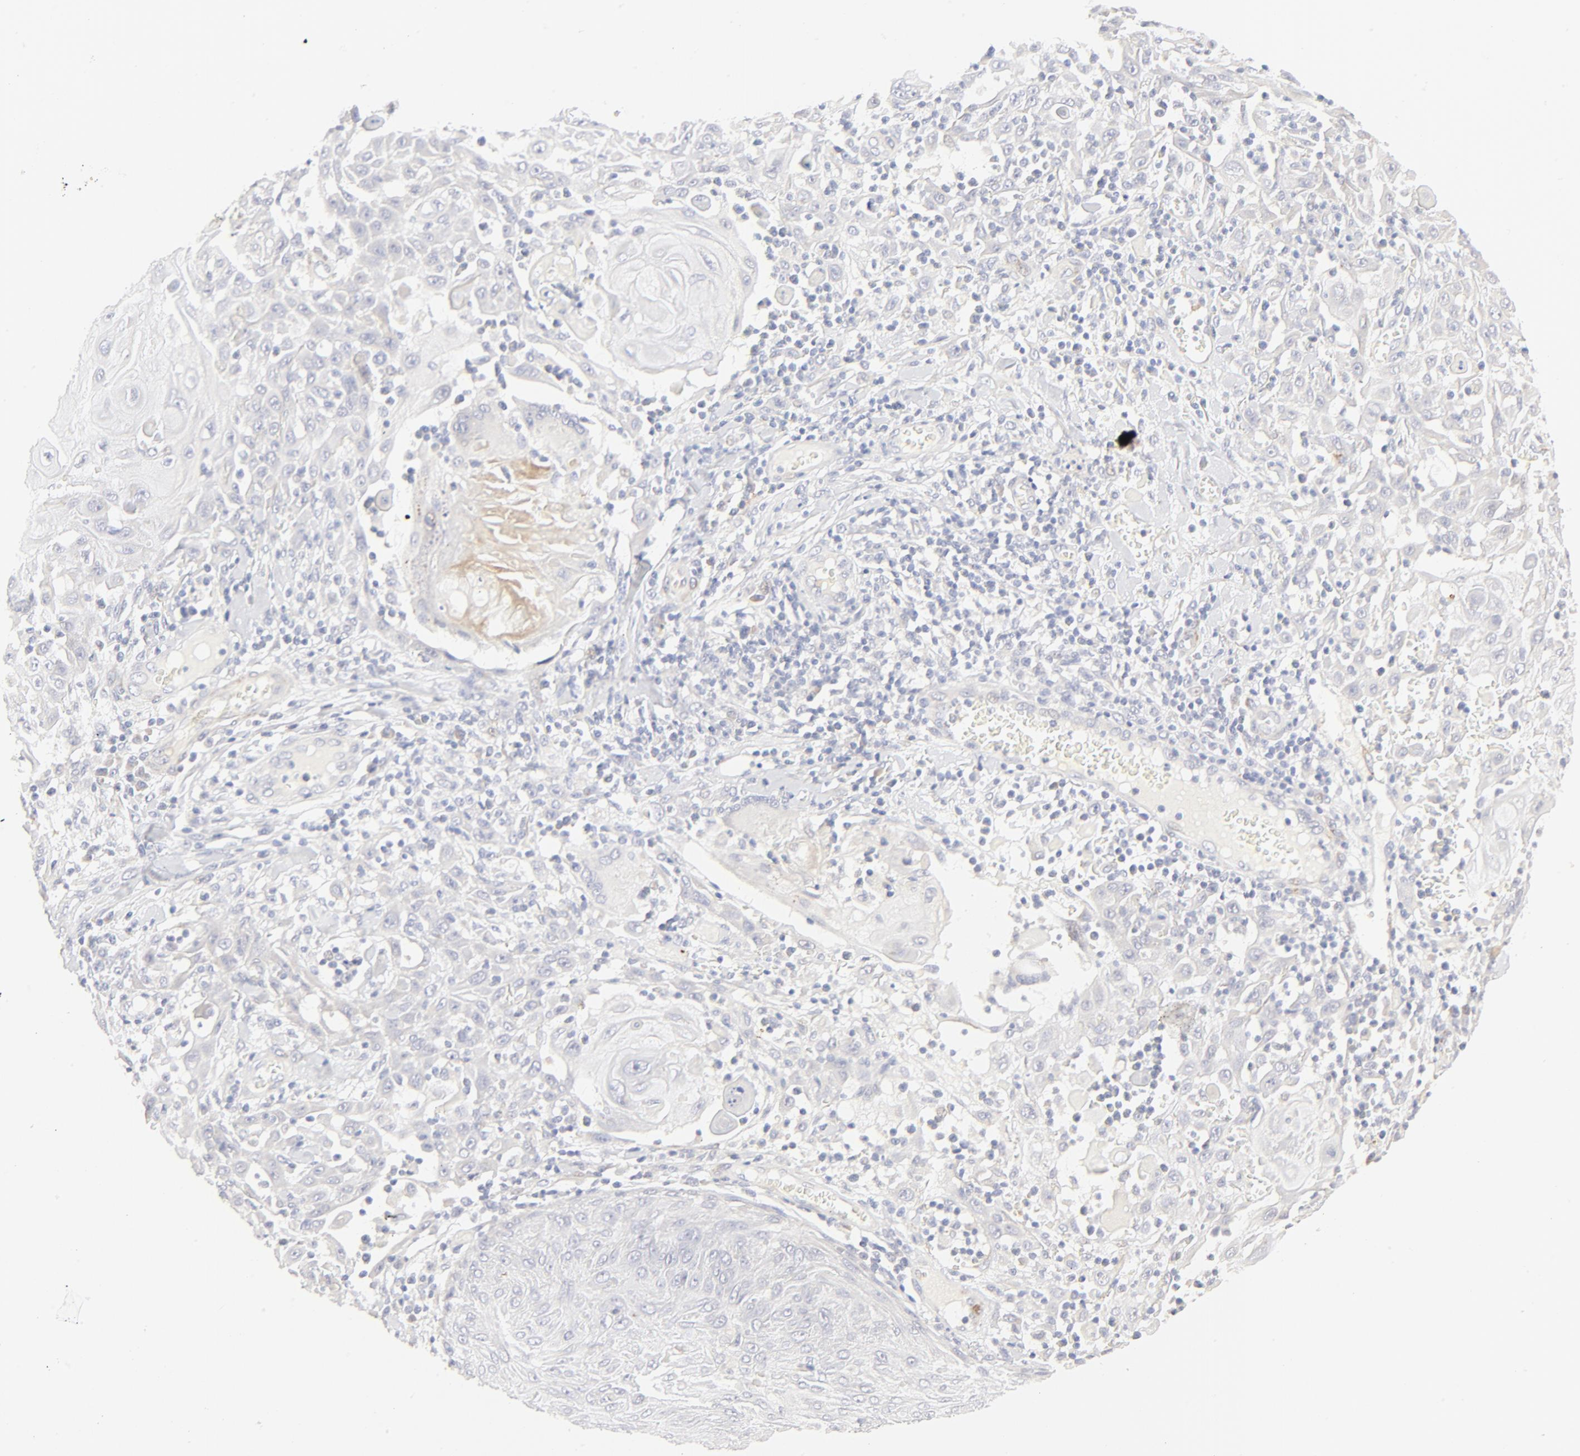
{"staining": {"intensity": "negative", "quantity": "none", "location": "none"}, "tissue": "skin cancer", "cell_type": "Tumor cells", "image_type": "cancer", "snomed": [{"axis": "morphology", "description": "Squamous cell carcinoma, NOS"}, {"axis": "topography", "description": "Skin"}], "caption": "Human skin cancer stained for a protein using immunohistochemistry (IHC) demonstrates no staining in tumor cells.", "gene": "NKX2-2", "patient": {"sex": "male", "age": 24}}